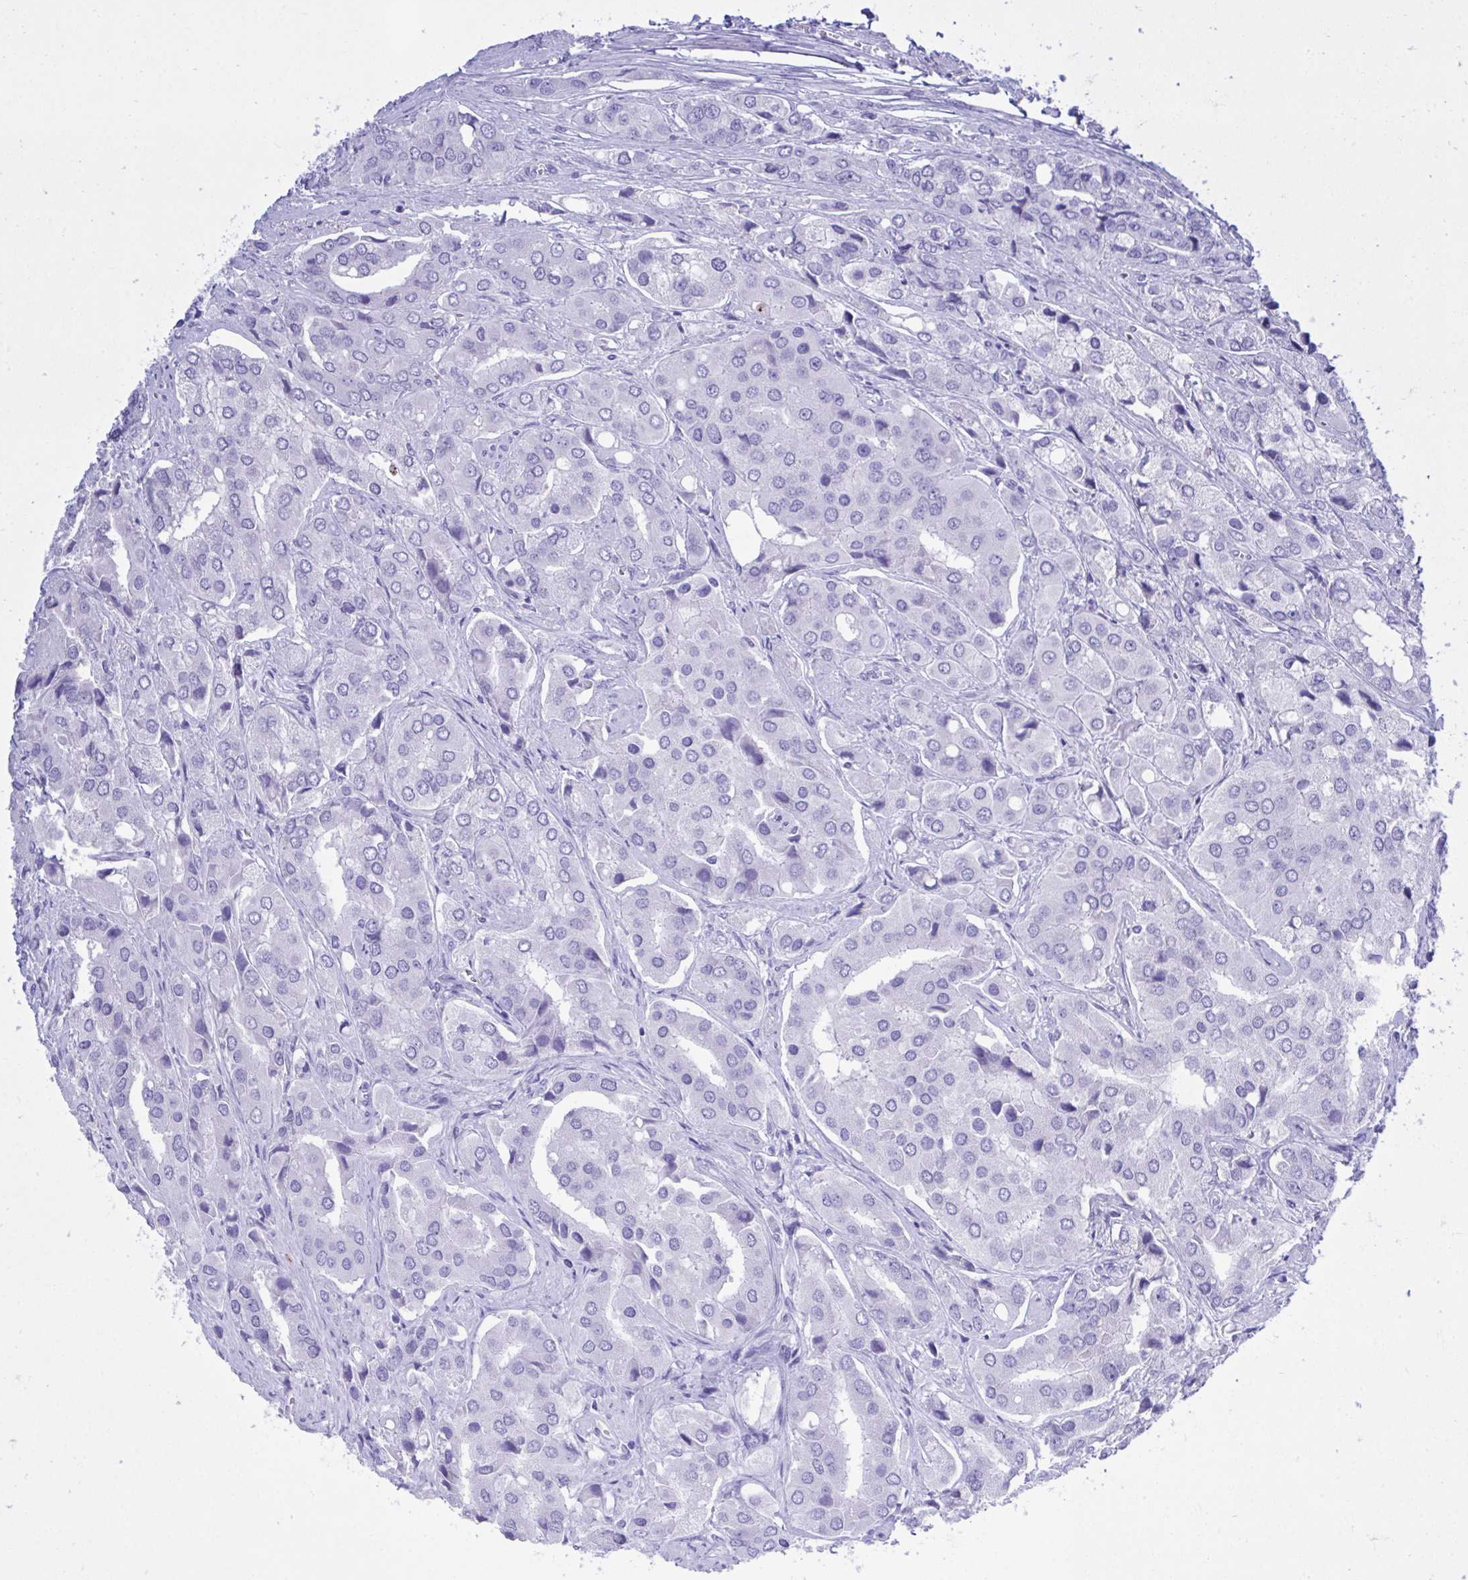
{"staining": {"intensity": "negative", "quantity": "none", "location": "none"}, "tissue": "prostate cancer", "cell_type": "Tumor cells", "image_type": "cancer", "snomed": [{"axis": "morphology", "description": "Adenocarcinoma, Low grade"}, {"axis": "topography", "description": "Prostate"}], "caption": "Tumor cells are negative for protein expression in human prostate cancer (low-grade adenocarcinoma). (DAB (3,3'-diaminobenzidine) IHC with hematoxylin counter stain).", "gene": "BEX5", "patient": {"sex": "male", "age": 69}}